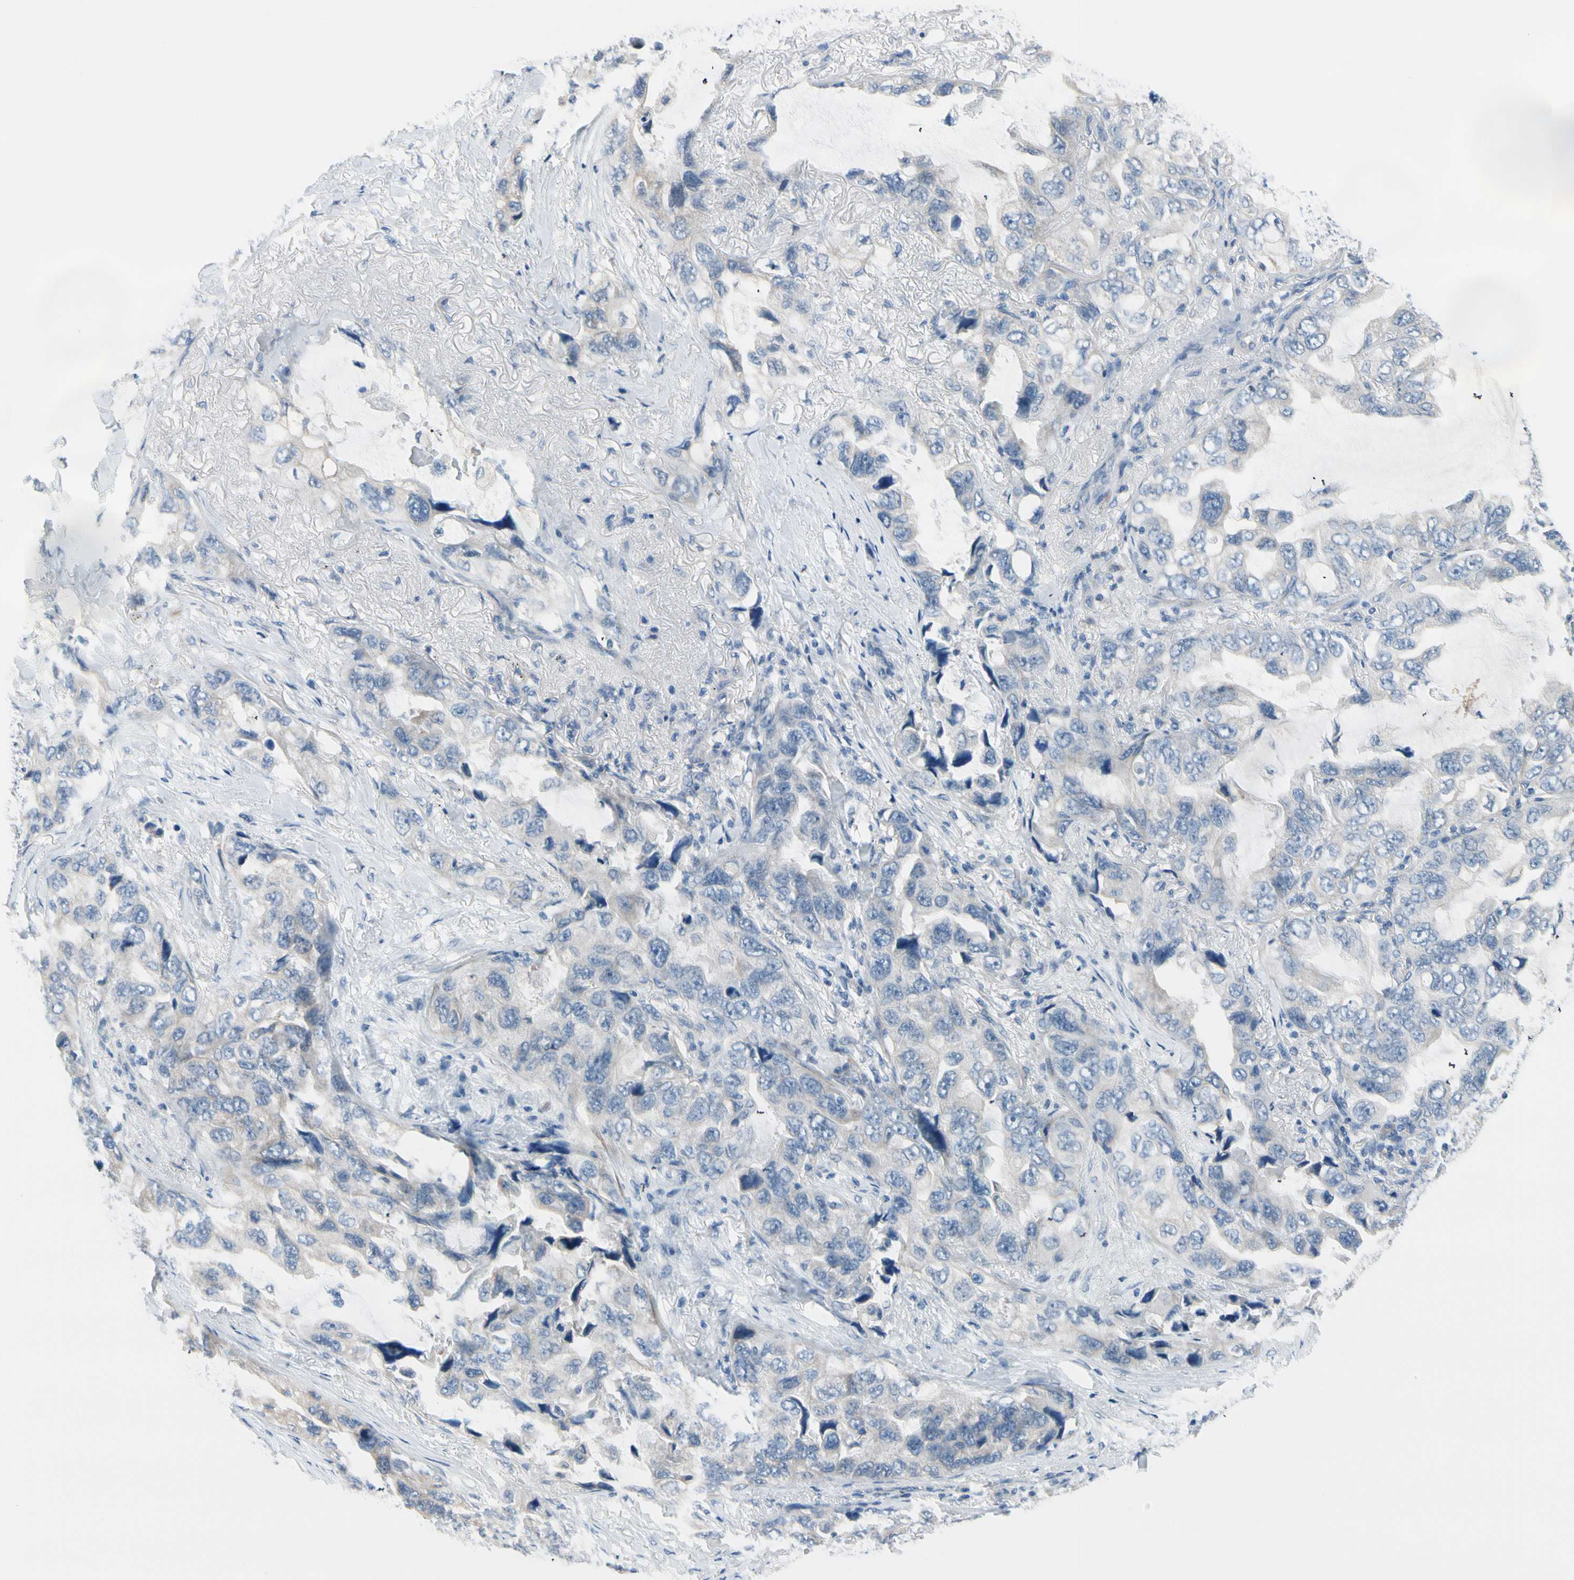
{"staining": {"intensity": "negative", "quantity": "none", "location": "none"}, "tissue": "lung cancer", "cell_type": "Tumor cells", "image_type": "cancer", "snomed": [{"axis": "morphology", "description": "Squamous cell carcinoma, NOS"}, {"axis": "topography", "description": "Lung"}], "caption": "An image of human lung cancer is negative for staining in tumor cells.", "gene": "FCER2", "patient": {"sex": "female", "age": 73}}